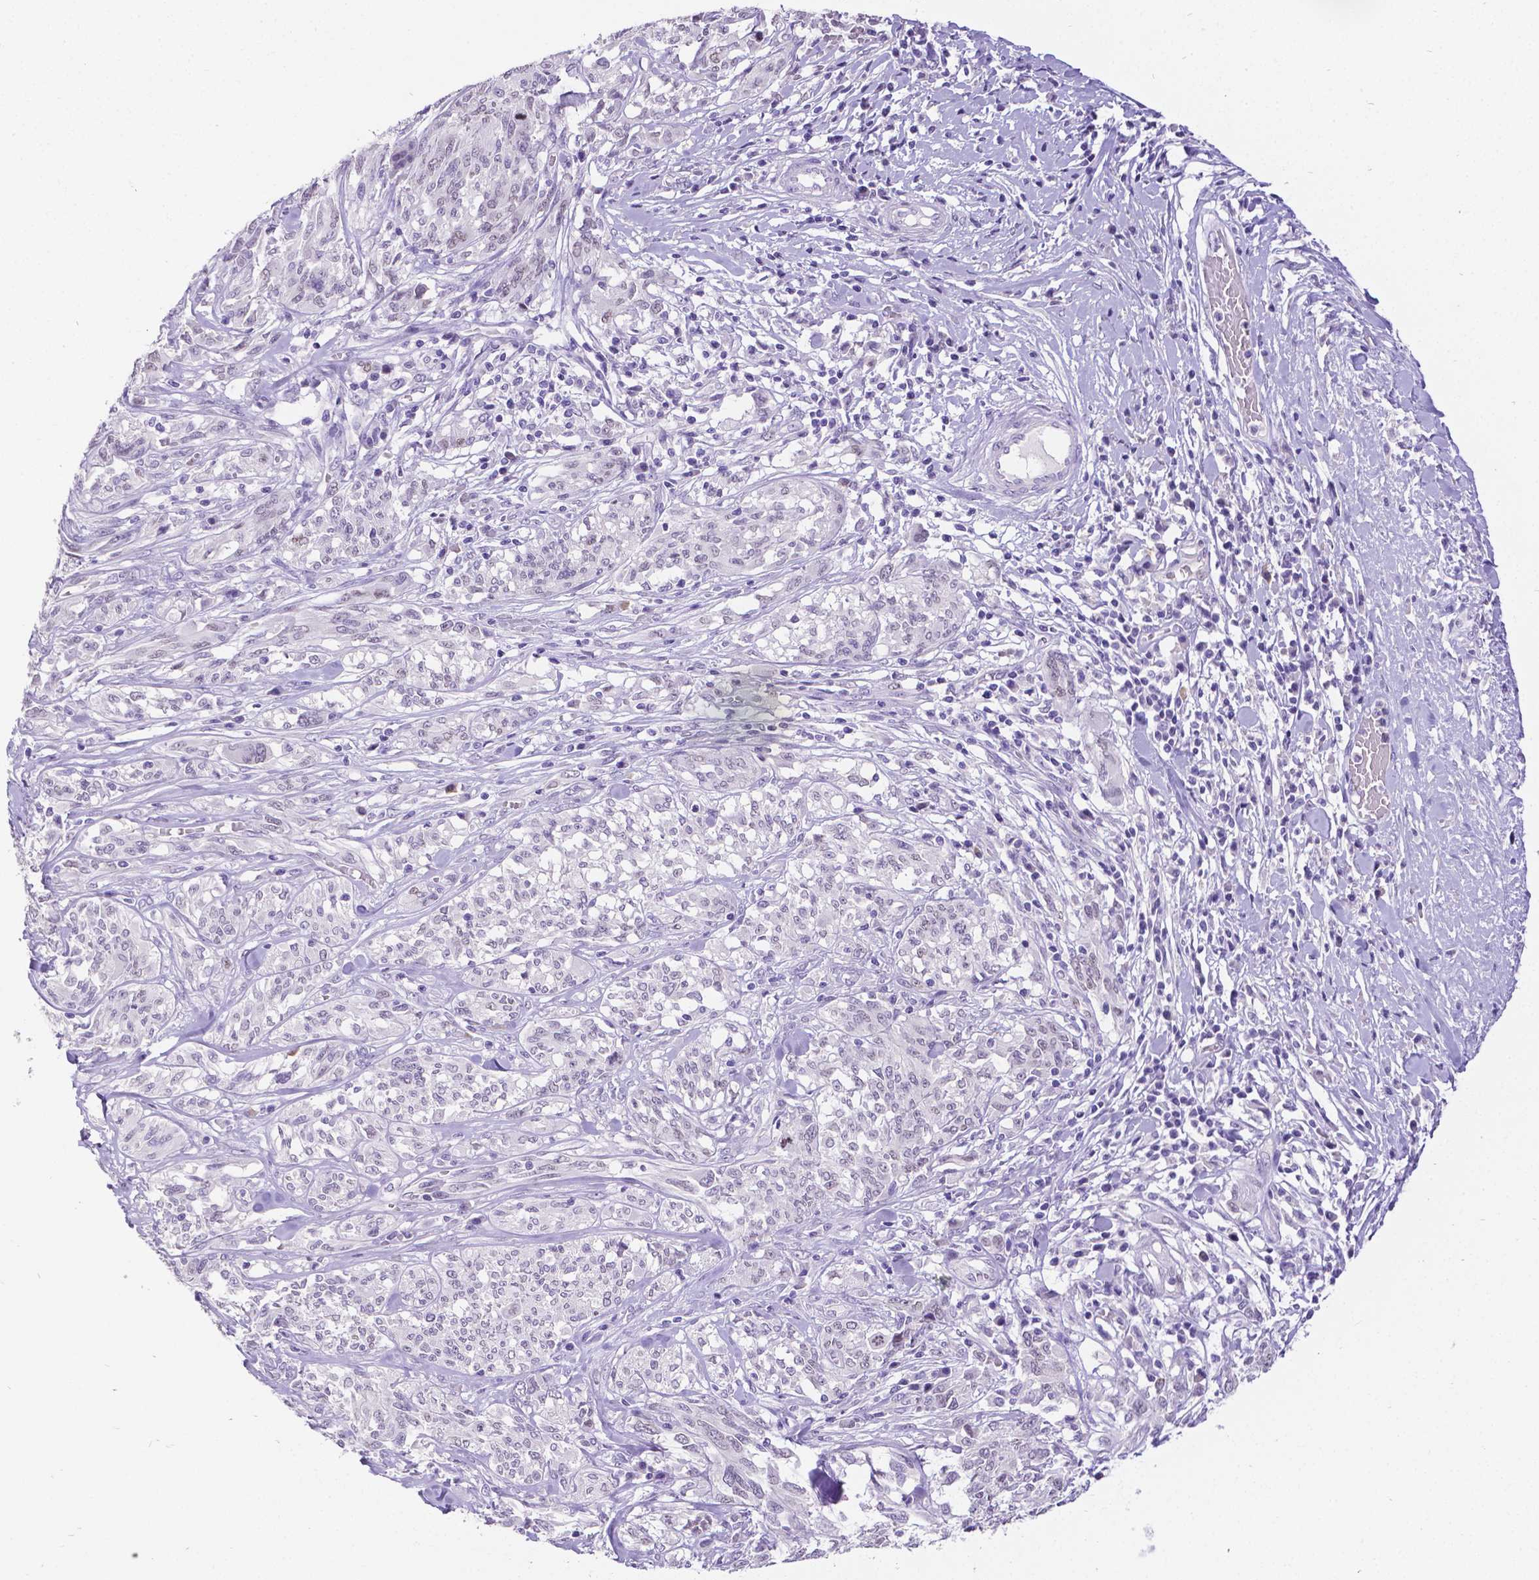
{"staining": {"intensity": "negative", "quantity": "none", "location": "none"}, "tissue": "melanoma", "cell_type": "Tumor cells", "image_type": "cancer", "snomed": [{"axis": "morphology", "description": "Malignant melanoma, NOS"}, {"axis": "topography", "description": "Skin"}], "caption": "Tumor cells are negative for brown protein staining in malignant melanoma. (Stains: DAB (3,3'-diaminobenzidine) immunohistochemistry (IHC) with hematoxylin counter stain, Microscopy: brightfield microscopy at high magnification).", "gene": "SATB2", "patient": {"sex": "female", "age": 91}}